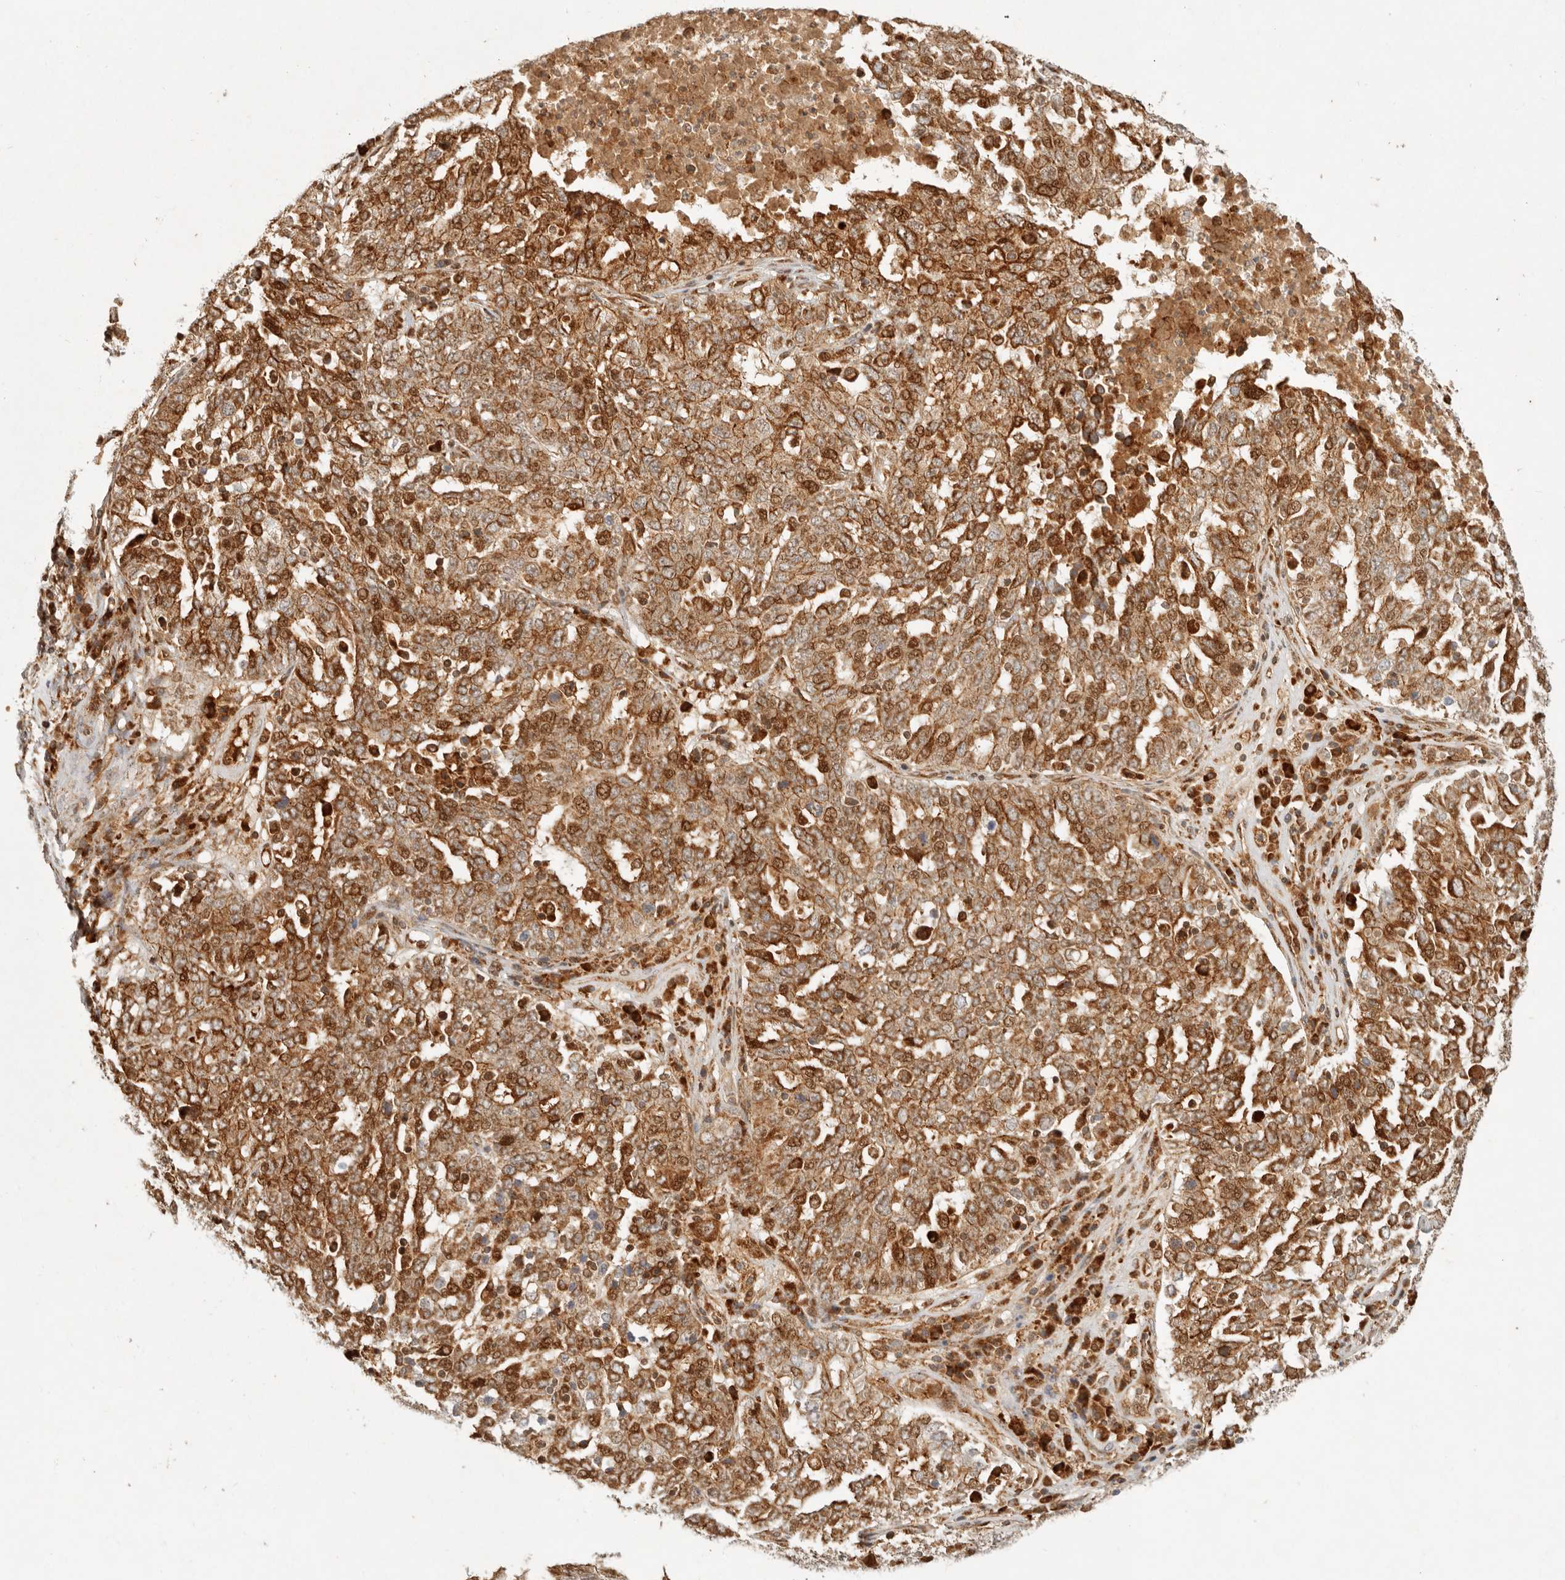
{"staining": {"intensity": "strong", "quantity": ">75%", "location": "cytoplasmic/membranous"}, "tissue": "ovarian cancer", "cell_type": "Tumor cells", "image_type": "cancer", "snomed": [{"axis": "morphology", "description": "Carcinoma, endometroid"}, {"axis": "topography", "description": "Ovary"}], "caption": "Human endometroid carcinoma (ovarian) stained with a protein marker displays strong staining in tumor cells.", "gene": "KLHL38", "patient": {"sex": "female", "age": 62}}